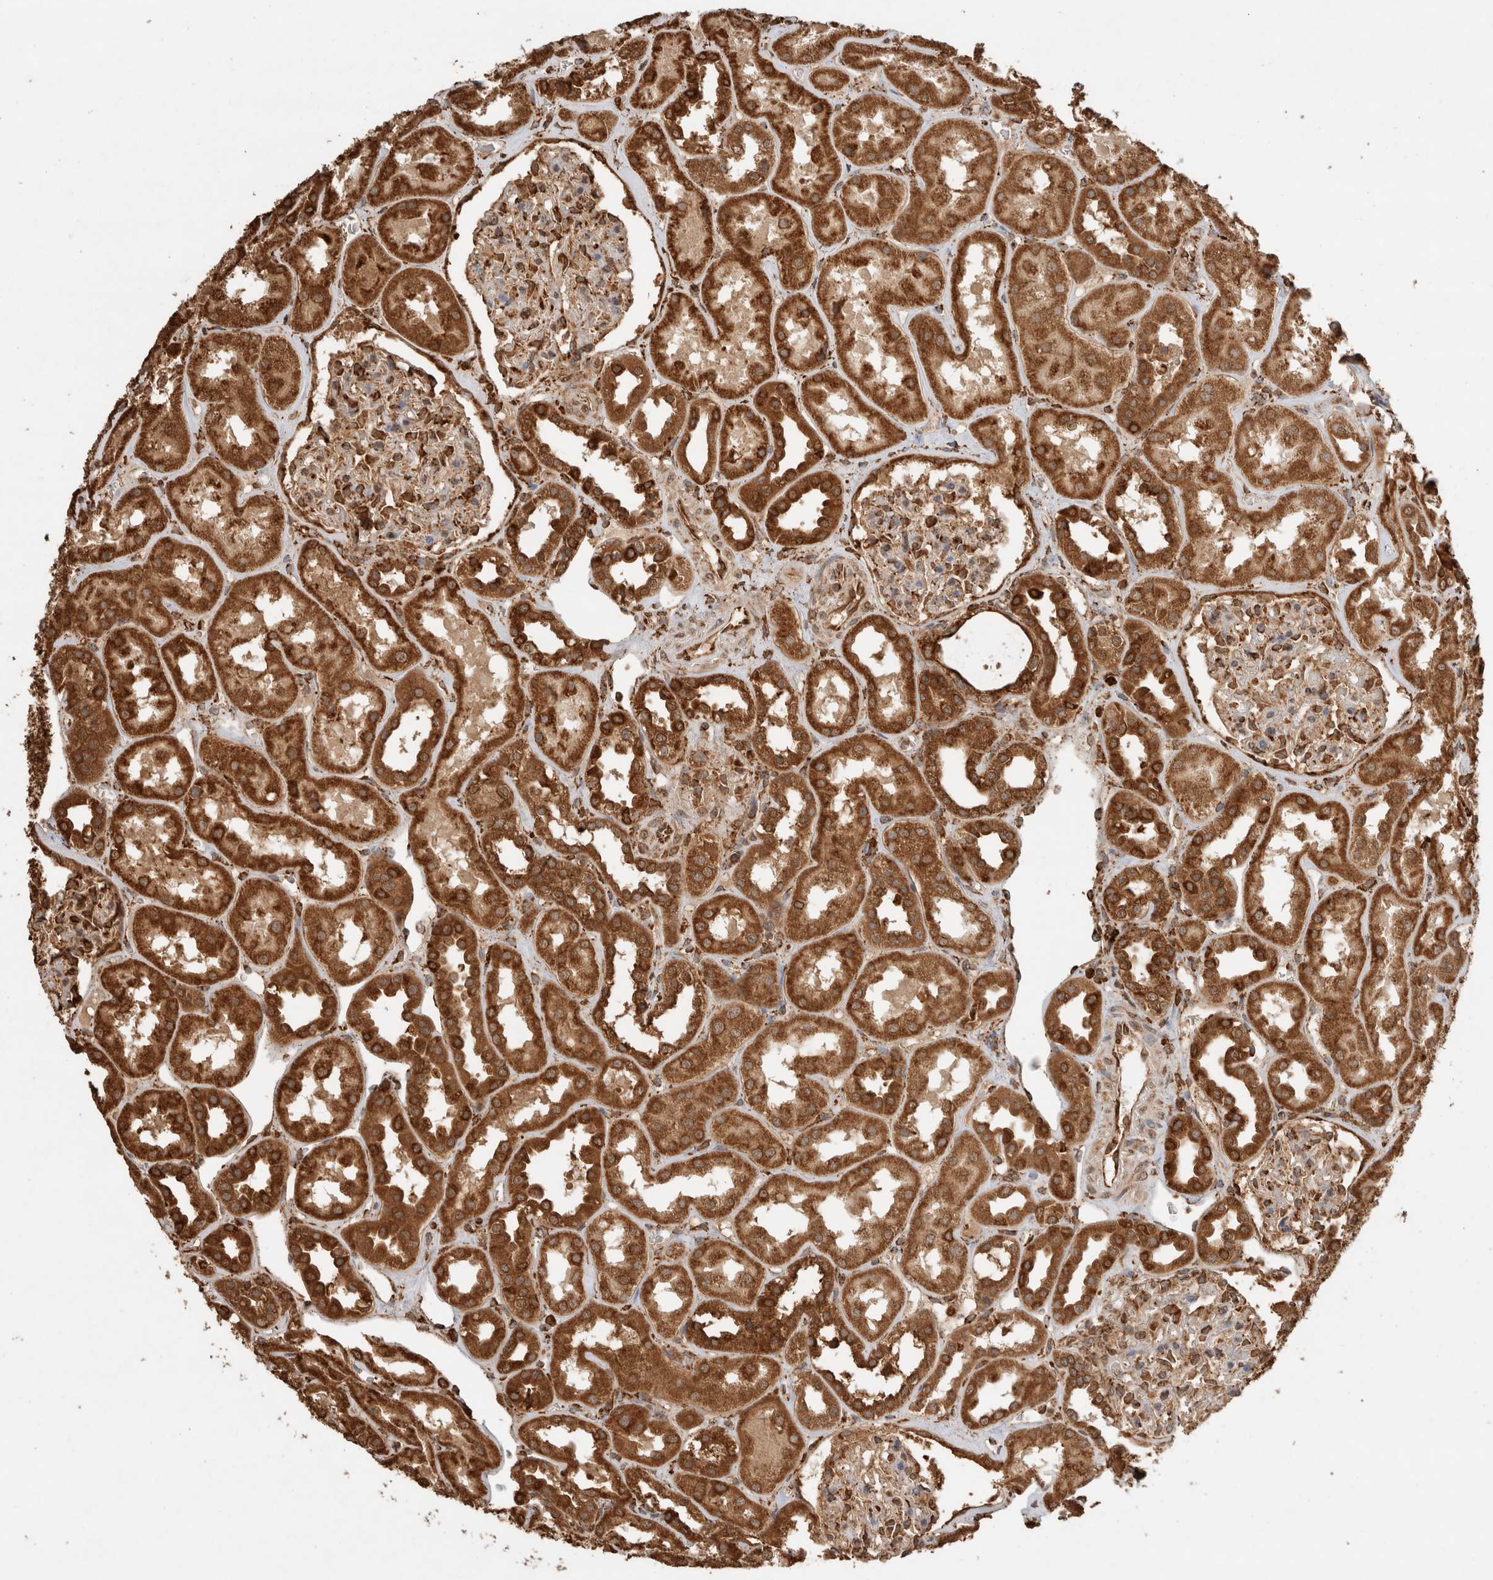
{"staining": {"intensity": "moderate", "quantity": "25%-75%", "location": "cytoplasmic/membranous"}, "tissue": "kidney", "cell_type": "Cells in glomeruli", "image_type": "normal", "snomed": [{"axis": "morphology", "description": "Normal tissue, NOS"}, {"axis": "topography", "description": "Kidney"}], "caption": "This is an image of immunohistochemistry (IHC) staining of unremarkable kidney, which shows moderate expression in the cytoplasmic/membranous of cells in glomeruli.", "gene": "ERAP1", "patient": {"sex": "male", "age": 70}}